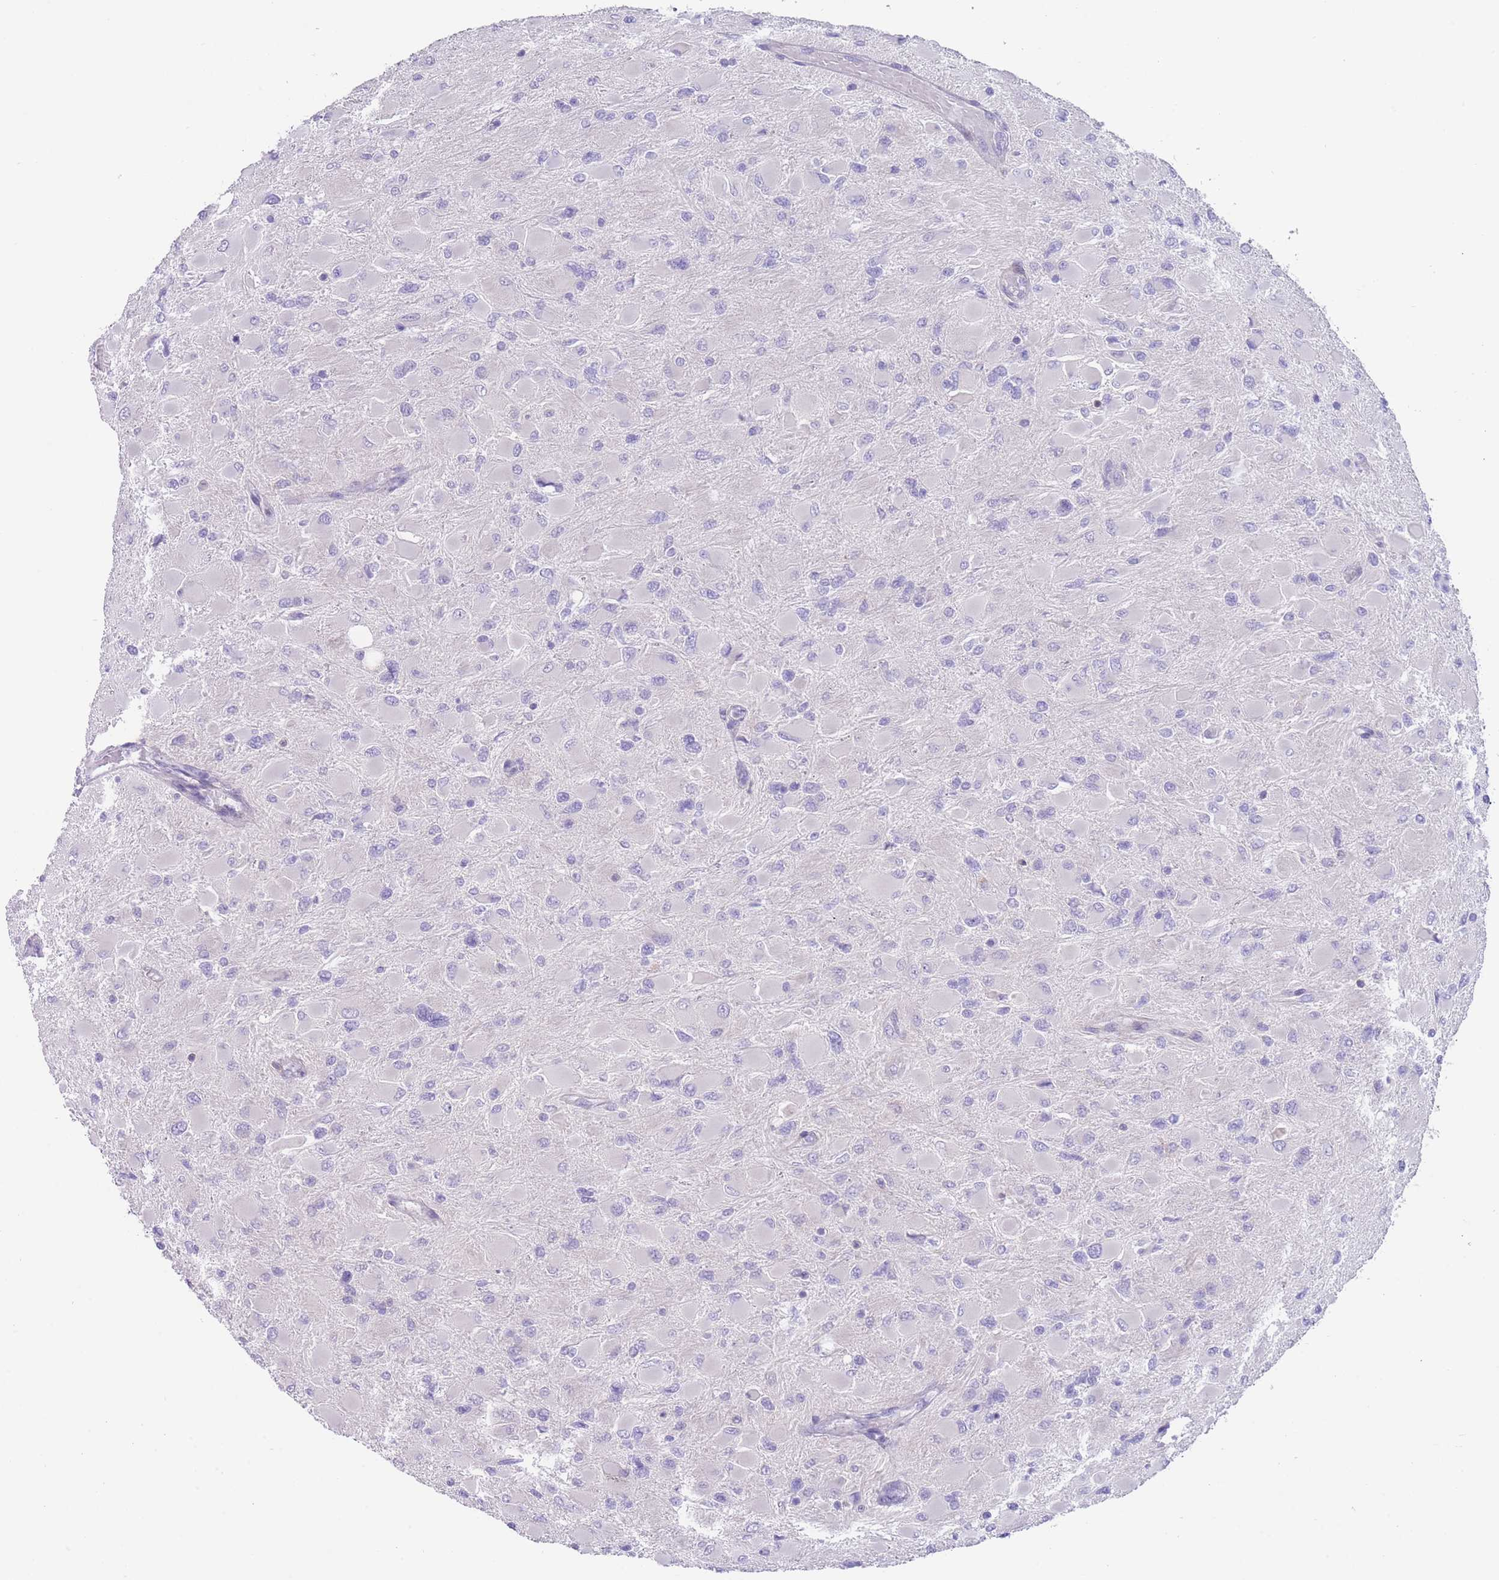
{"staining": {"intensity": "negative", "quantity": "none", "location": "none"}, "tissue": "glioma", "cell_type": "Tumor cells", "image_type": "cancer", "snomed": [{"axis": "morphology", "description": "Glioma, malignant, High grade"}, {"axis": "topography", "description": "Cerebral cortex"}], "caption": "High power microscopy photomicrograph of an immunohistochemistry micrograph of glioma, revealing no significant expression in tumor cells.", "gene": "LDB3", "patient": {"sex": "female", "age": 36}}